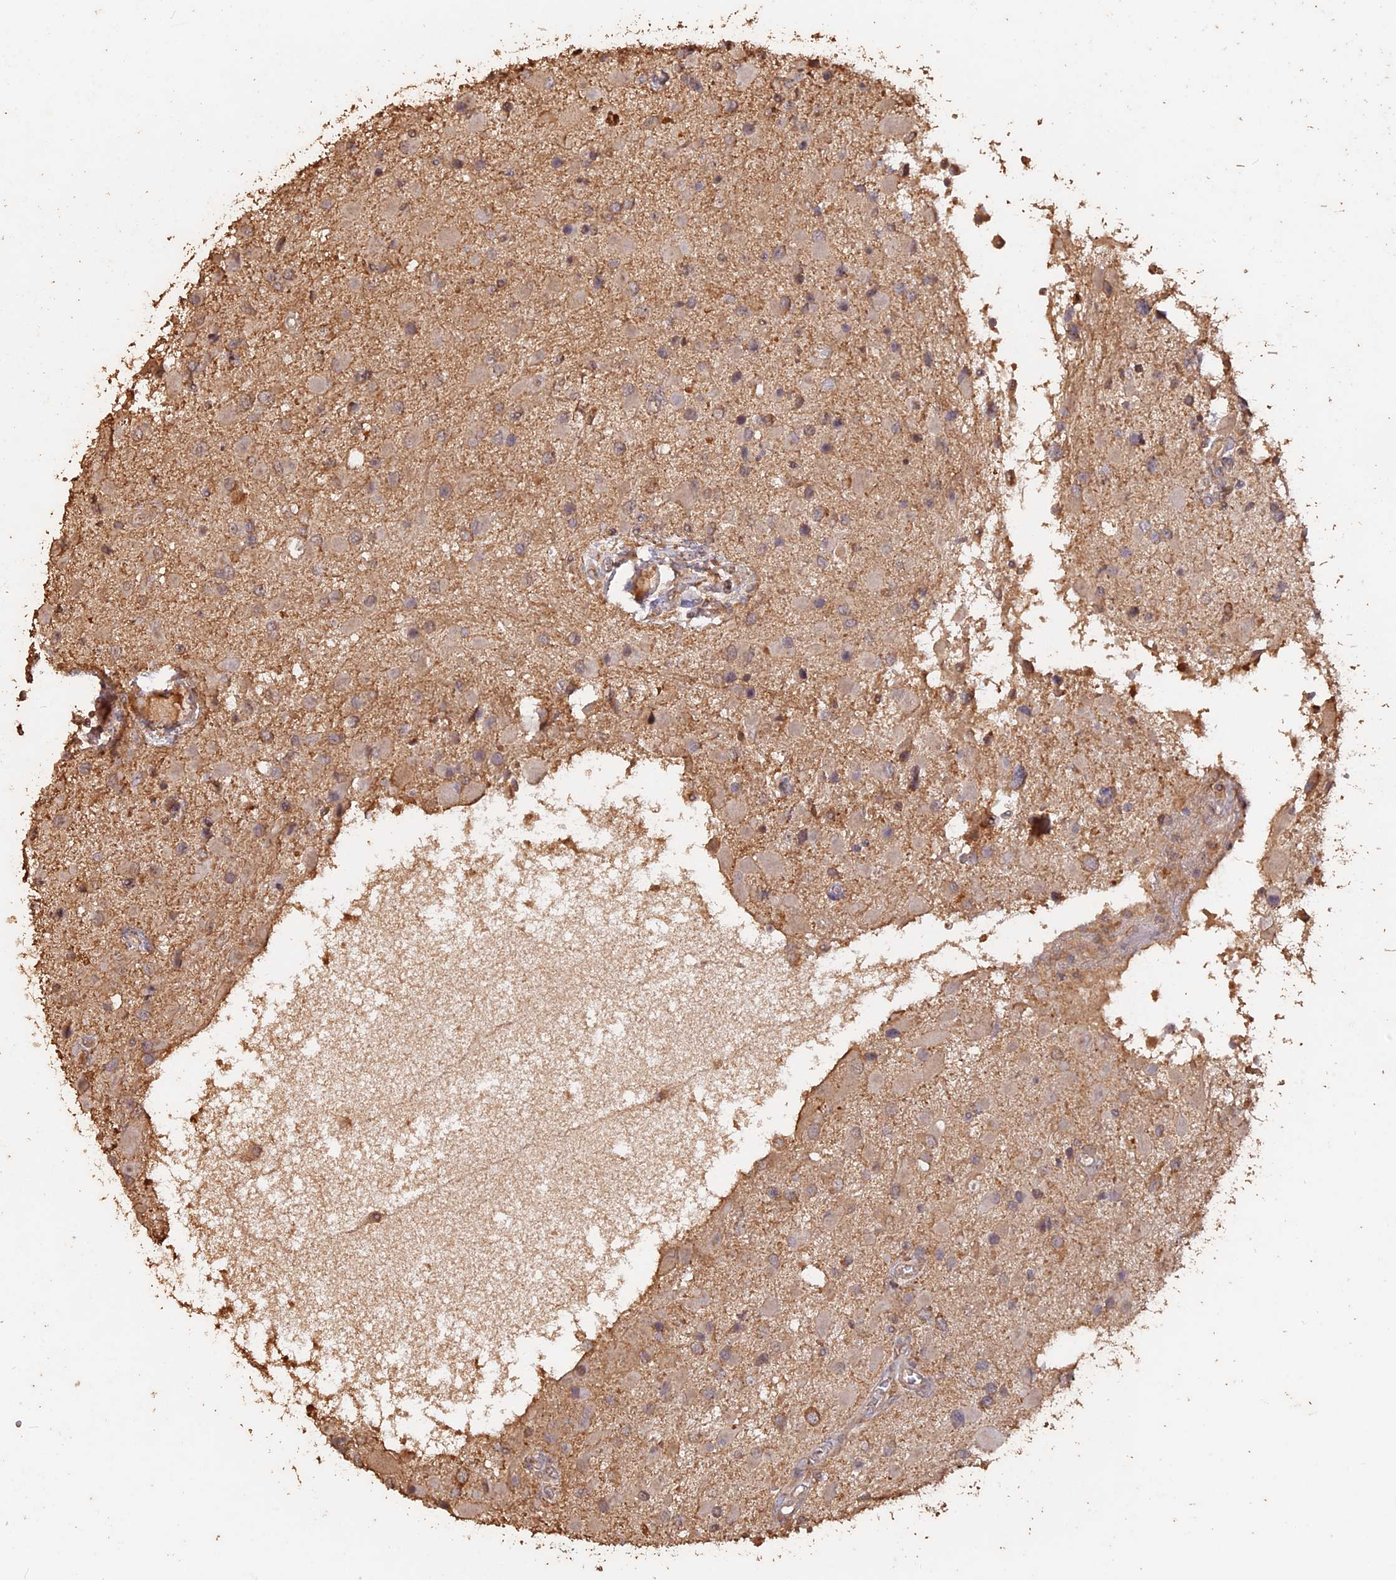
{"staining": {"intensity": "weak", "quantity": "<25%", "location": "cytoplasmic/membranous"}, "tissue": "glioma", "cell_type": "Tumor cells", "image_type": "cancer", "snomed": [{"axis": "morphology", "description": "Glioma, malignant, High grade"}, {"axis": "topography", "description": "Brain"}], "caption": "This is a image of immunohistochemistry staining of malignant glioma (high-grade), which shows no staining in tumor cells.", "gene": "LAYN", "patient": {"sex": "male", "age": 53}}